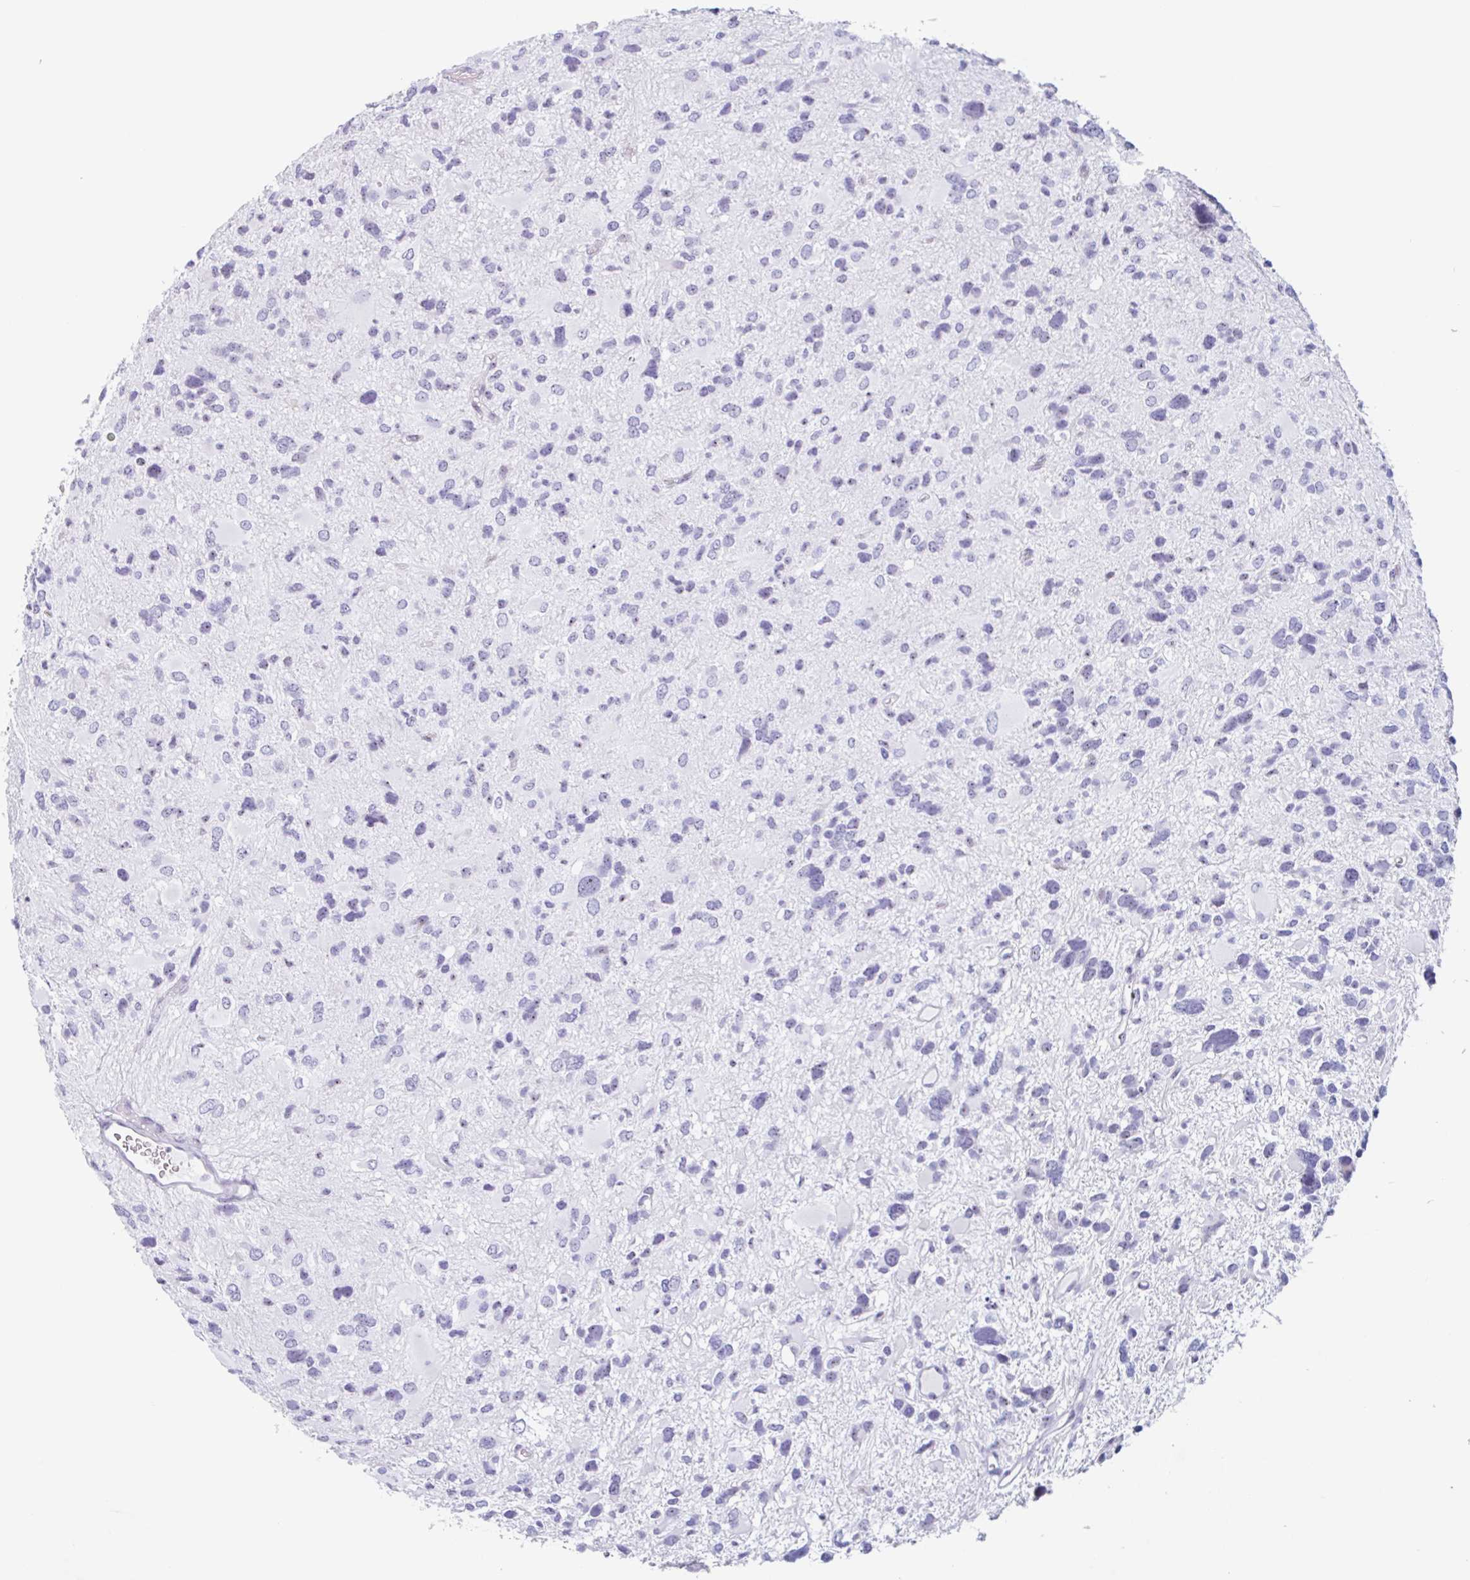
{"staining": {"intensity": "negative", "quantity": "none", "location": "none"}, "tissue": "glioma", "cell_type": "Tumor cells", "image_type": "cancer", "snomed": [{"axis": "morphology", "description": "Glioma, malignant, High grade"}, {"axis": "topography", "description": "Brain"}], "caption": "Tumor cells show no significant protein staining in glioma.", "gene": "LENG9", "patient": {"sex": "female", "age": 11}}